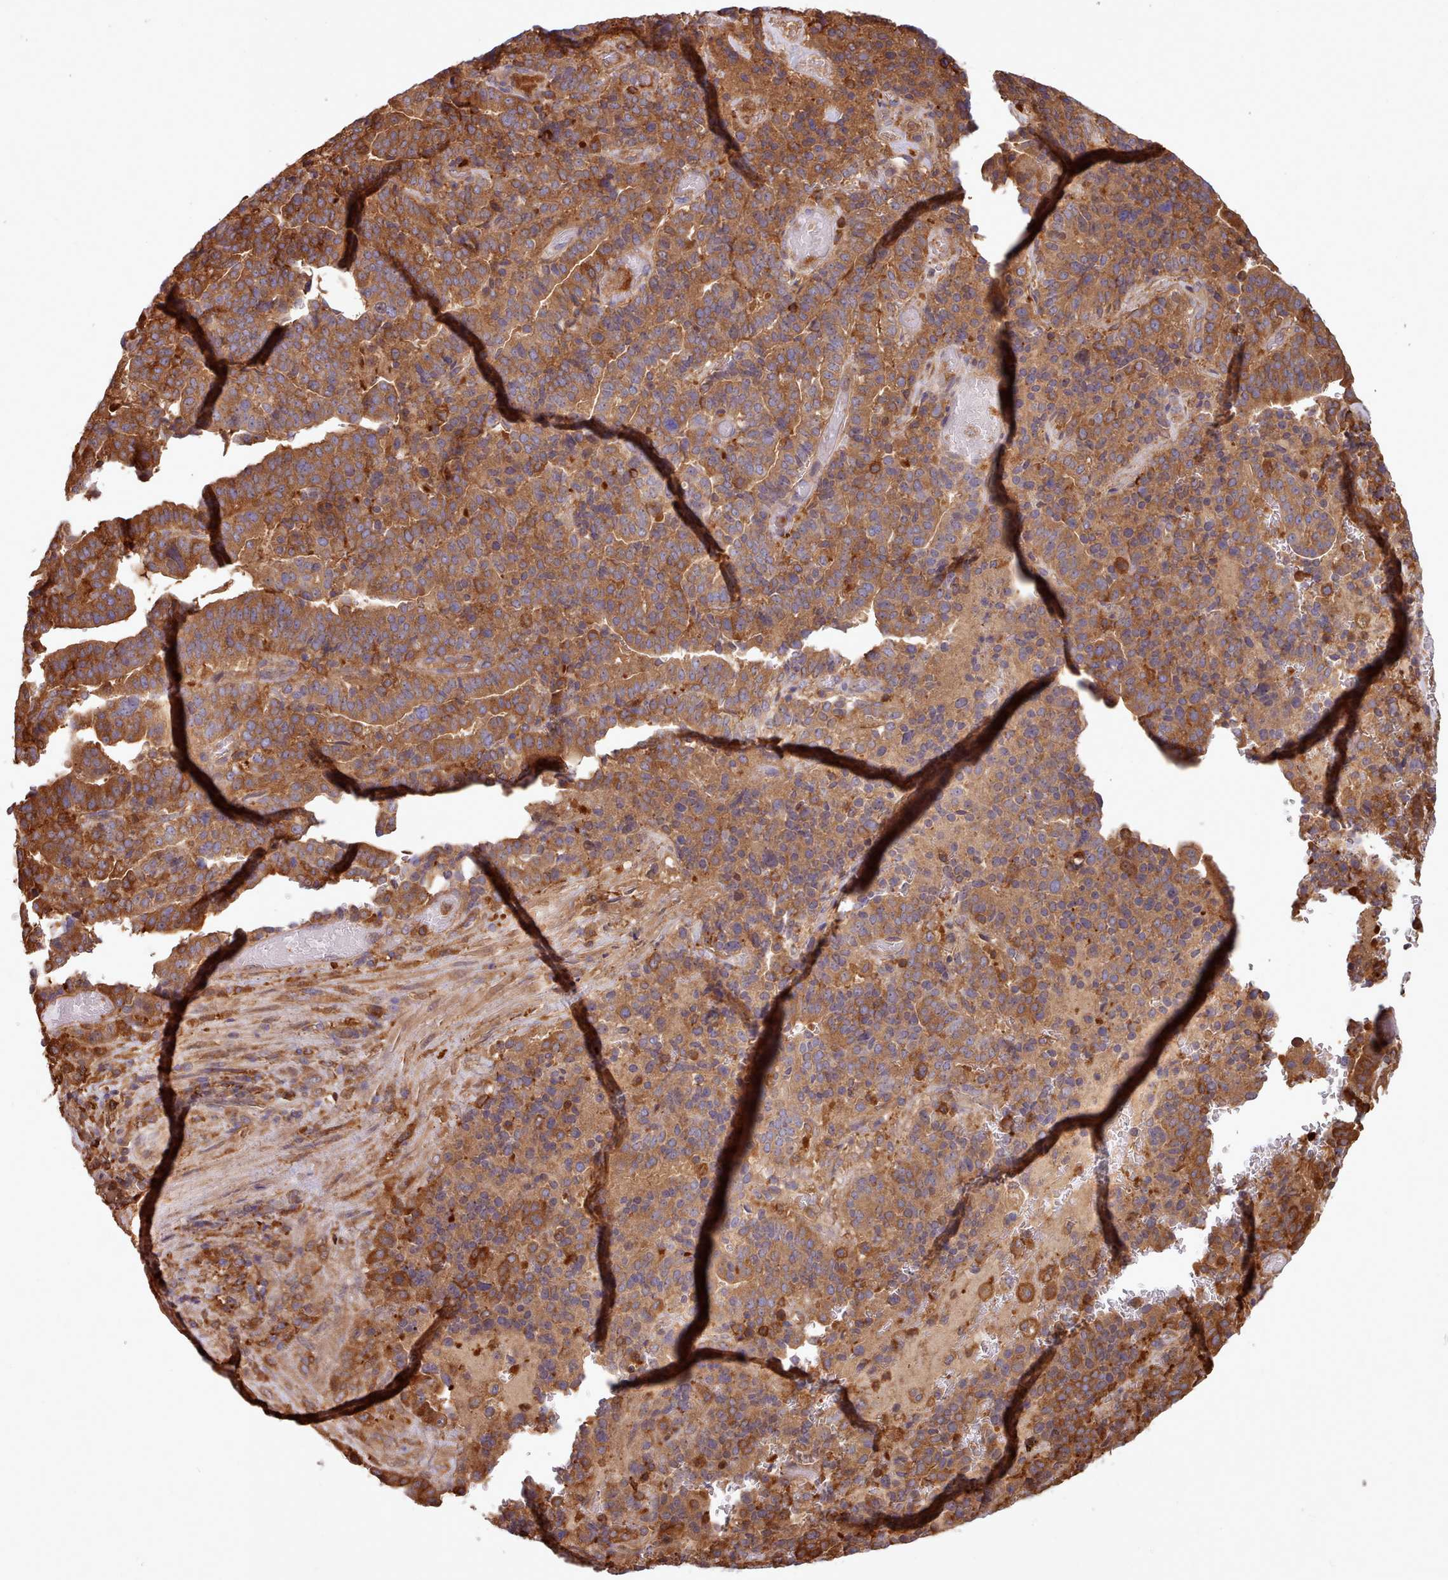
{"staining": {"intensity": "moderate", "quantity": ">75%", "location": "cytoplasmic/membranous"}, "tissue": "stomach cancer", "cell_type": "Tumor cells", "image_type": "cancer", "snomed": [{"axis": "morphology", "description": "Adenocarcinoma, NOS"}, {"axis": "topography", "description": "Stomach"}], "caption": "Stomach adenocarcinoma tissue displays moderate cytoplasmic/membranous expression in approximately >75% of tumor cells, visualized by immunohistochemistry. Ihc stains the protein in brown and the nuclei are stained blue.", "gene": "SLC4A9", "patient": {"sex": "male", "age": 48}}